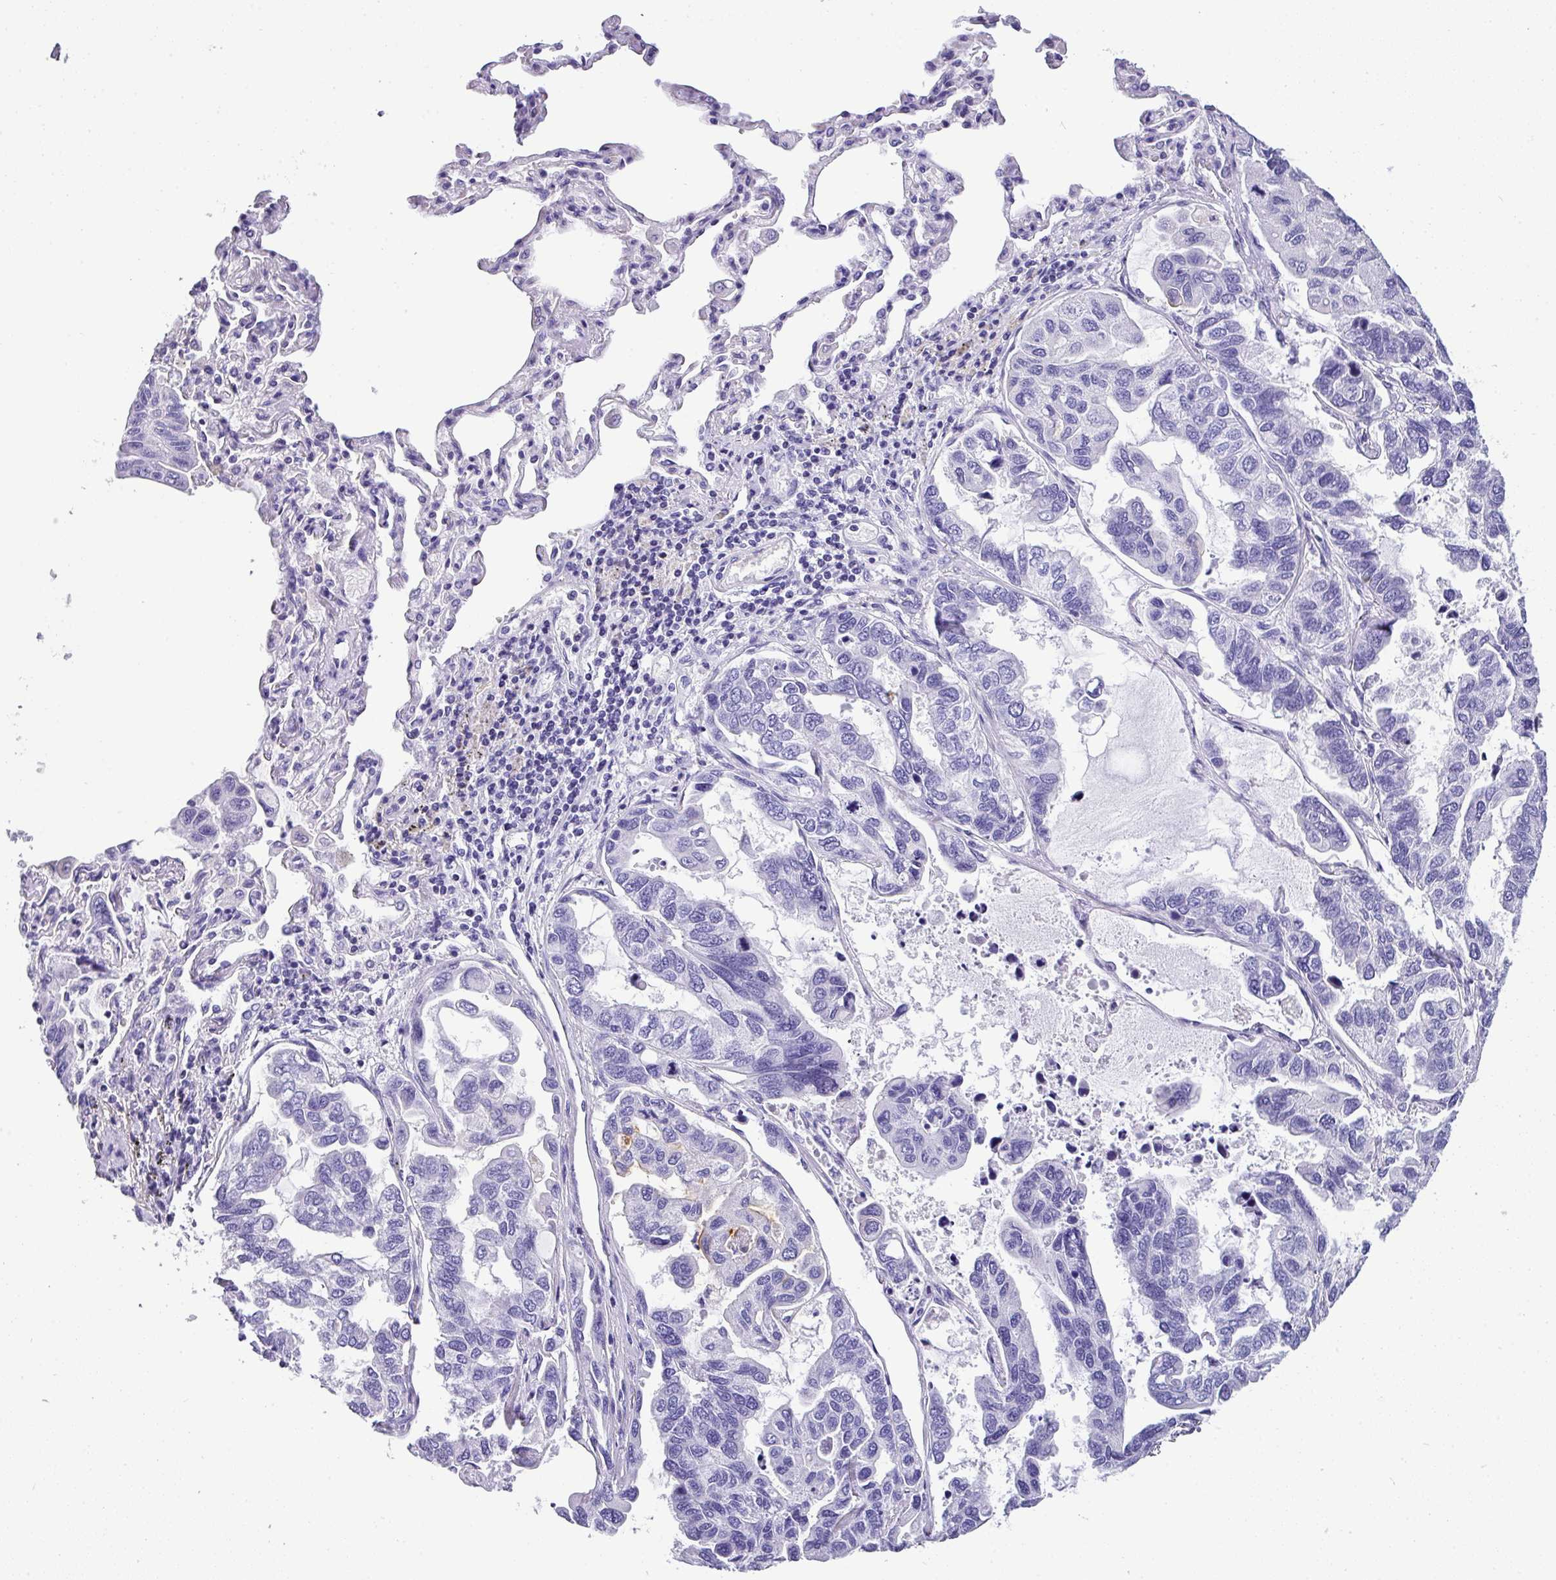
{"staining": {"intensity": "negative", "quantity": "none", "location": "none"}, "tissue": "lung cancer", "cell_type": "Tumor cells", "image_type": "cancer", "snomed": [{"axis": "morphology", "description": "Adenocarcinoma, NOS"}, {"axis": "topography", "description": "Lung"}], "caption": "DAB (3,3'-diaminobenzidine) immunohistochemical staining of lung cancer (adenocarcinoma) reveals no significant expression in tumor cells.", "gene": "MUC21", "patient": {"sex": "male", "age": 64}}